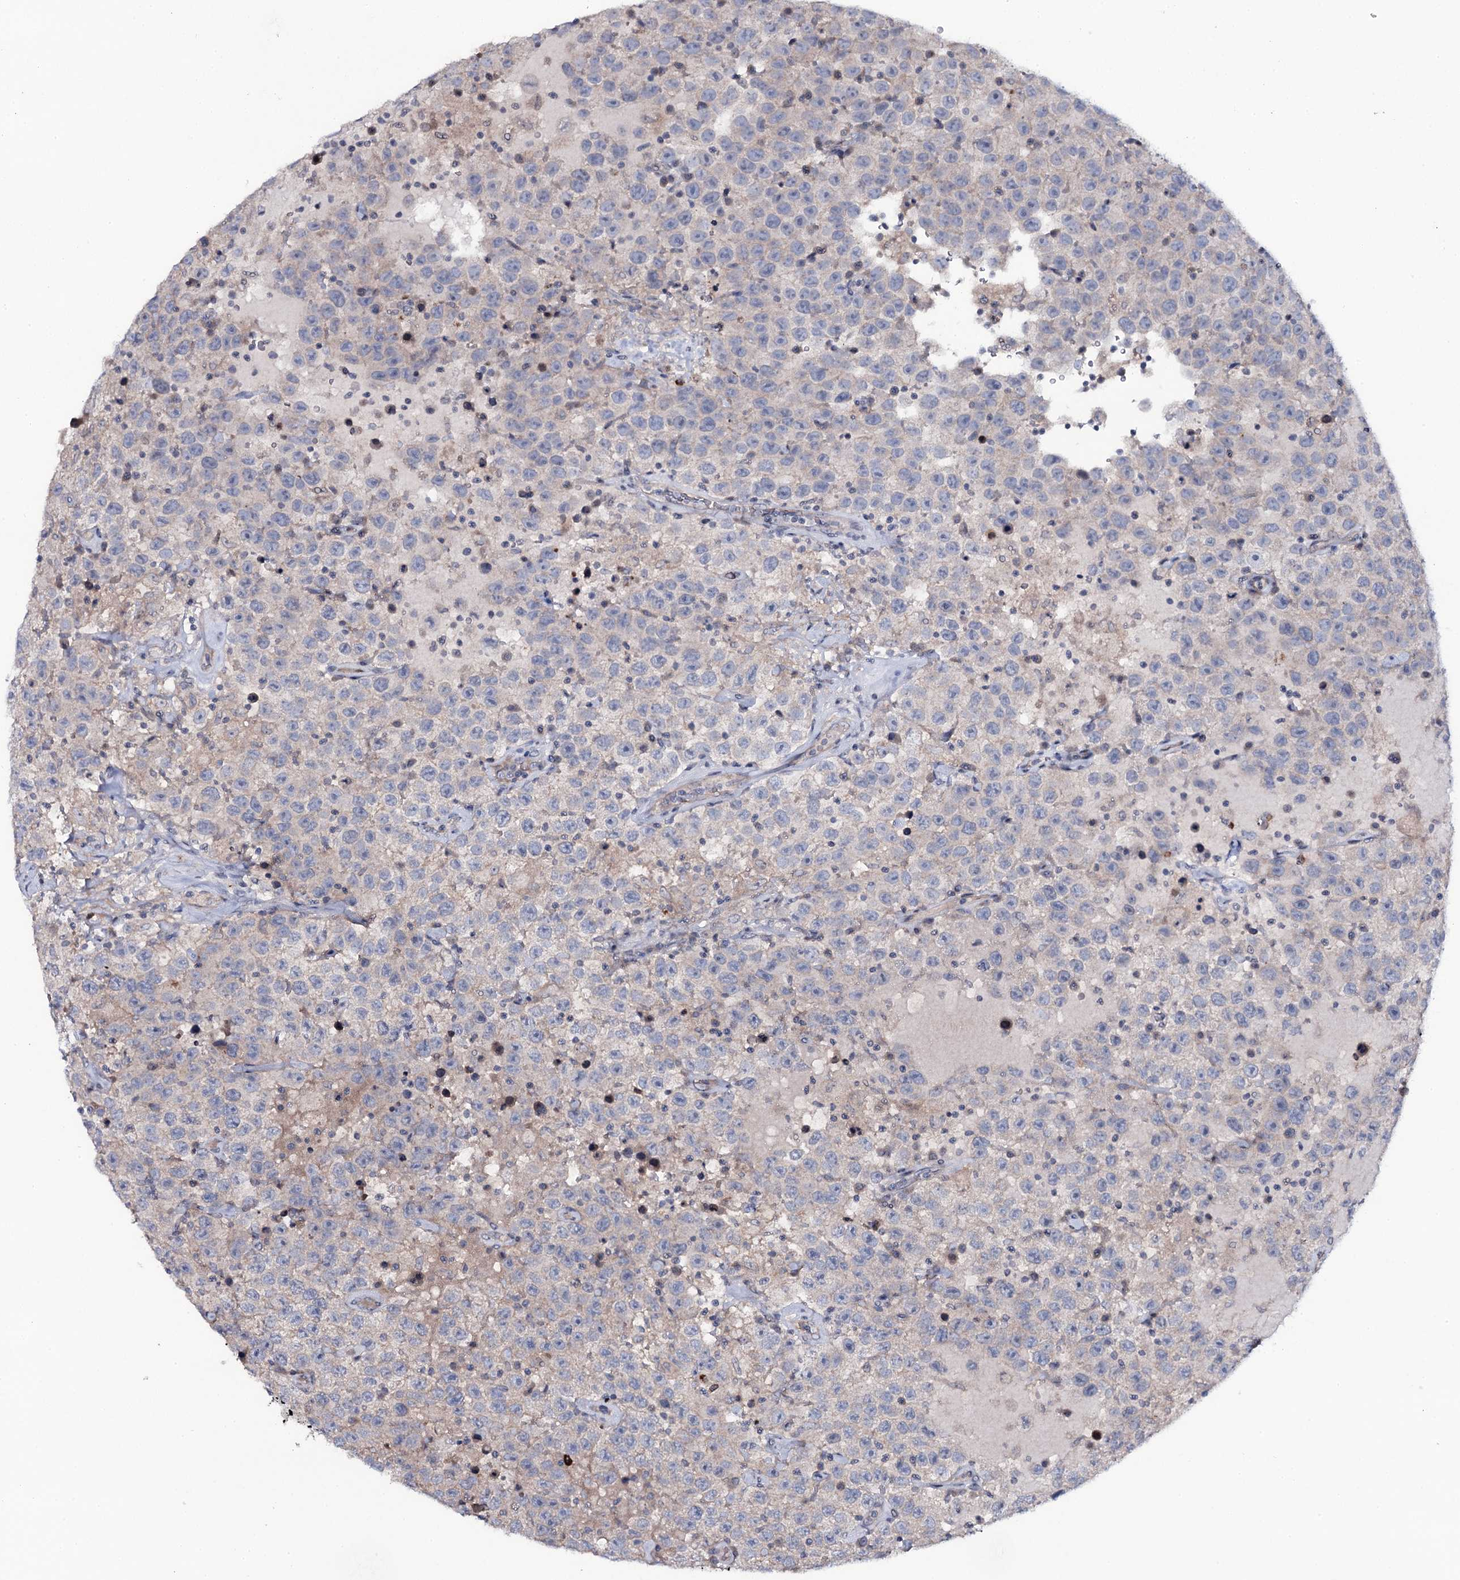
{"staining": {"intensity": "negative", "quantity": "none", "location": "none"}, "tissue": "testis cancer", "cell_type": "Tumor cells", "image_type": "cancer", "snomed": [{"axis": "morphology", "description": "Seminoma, NOS"}, {"axis": "topography", "description": "Testis"}], "caption": "Immunohistochemical staining of human testis cancer (seminoma) displays no significant positivity in tumor cells.", "gene": "SNAP23", "patient": {"sex": "male", "age": 41}}